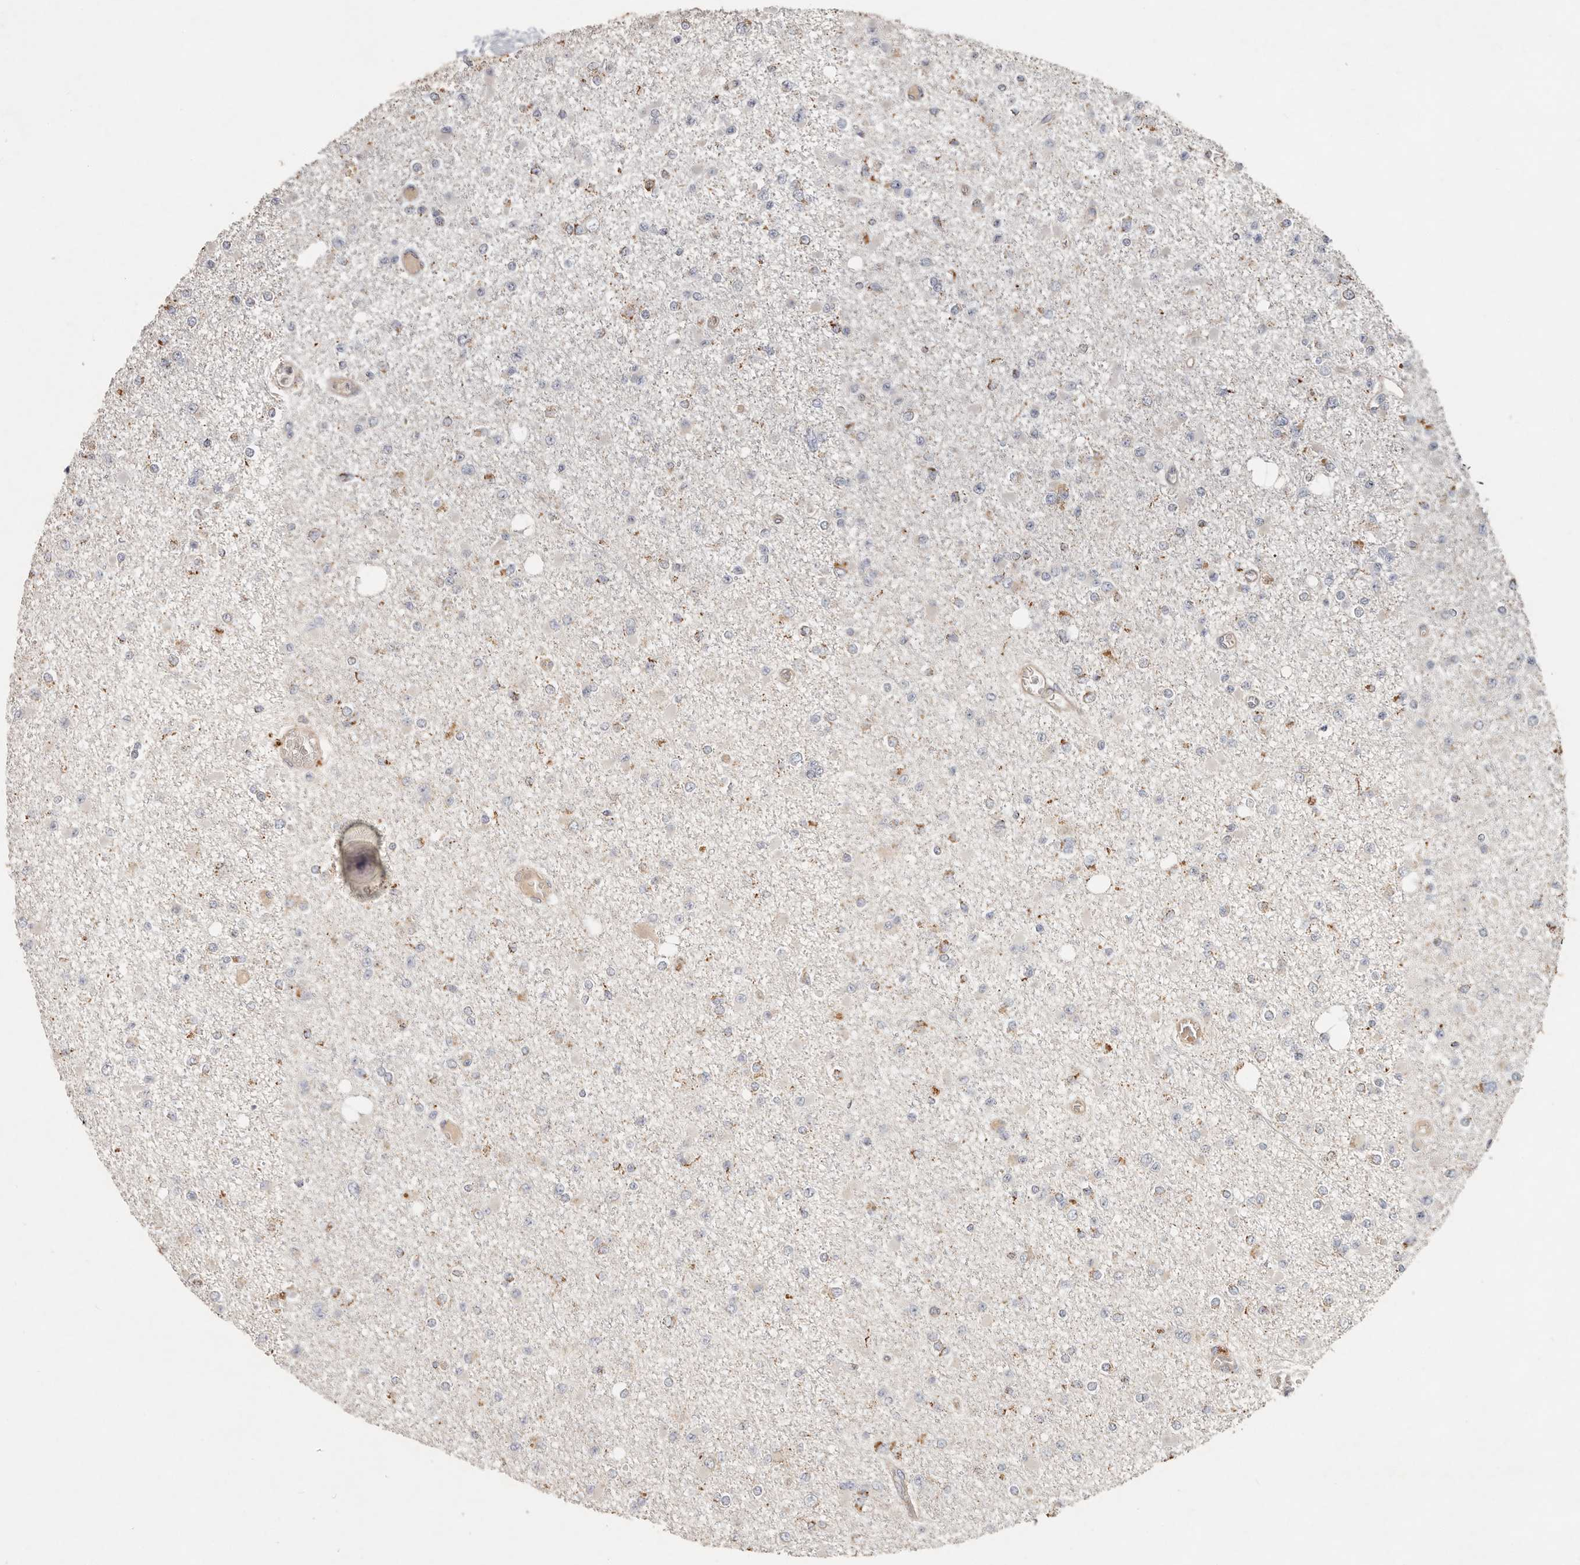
{"staining": {"intensity": "moderate", "quantity": "<25%", "location": "cytoplasmic/membranous"}, "tissue": "glioma", "cell_type": "Tumor cells", "image_type": "cancer", "snomed": [{"axis": "morphology", "description": "Glioma, malignant, Low grade"}, {"axis": "topography", "description": "Brain"}], "caption": "Immunohistochemical staining of glioma exhibits moderate cytoplasmic/membranous protein staining in approximately <25% of tumor cells.", "gene": "ARHGEF10L", "patient": {"sex": "female", "age": 22}}